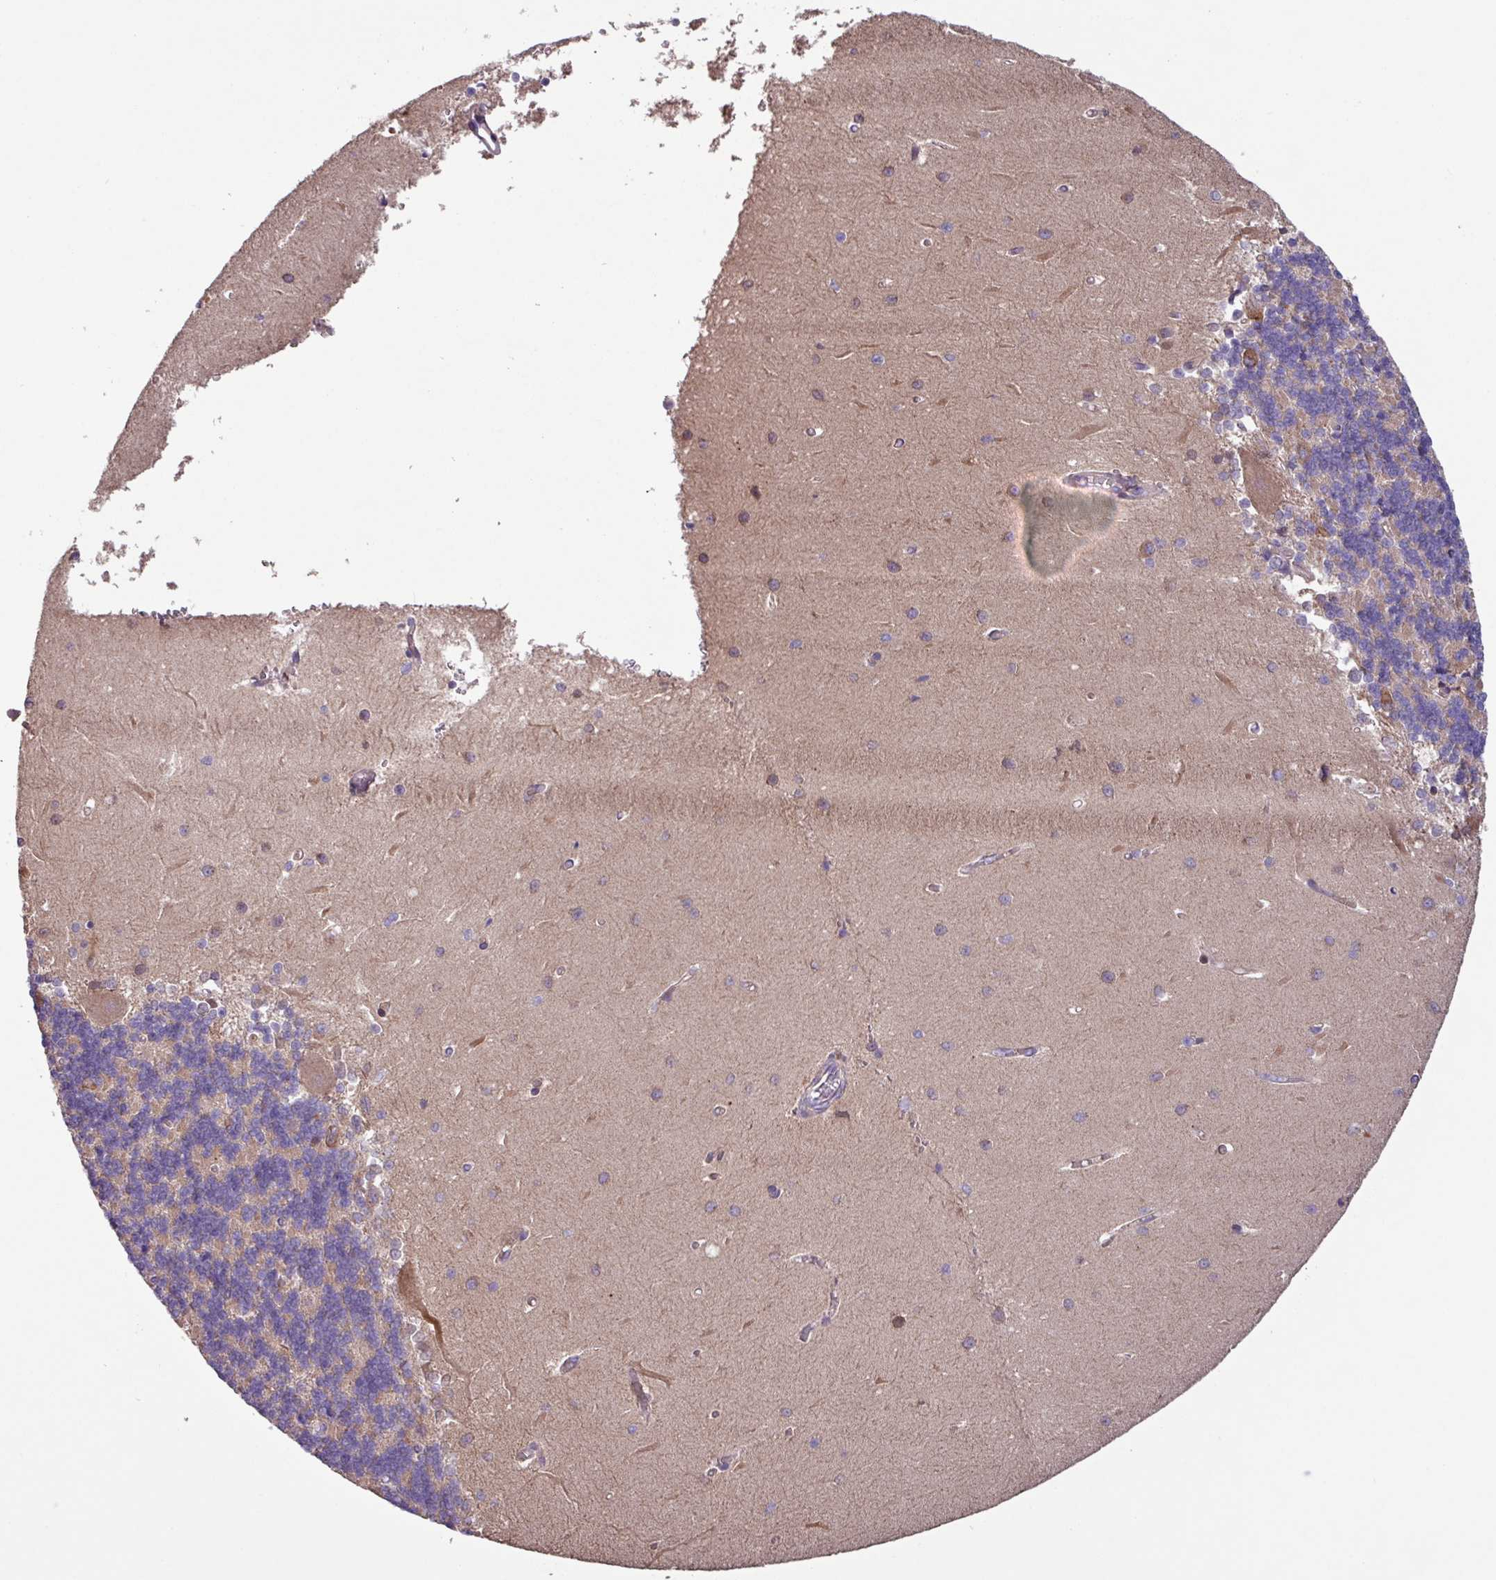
{"staining": {"intensity": "negative", "quantity": "none", "location": "none"}, "tissue": "cerebellum", "cell_type": "Cells in granular layer", "image_type": "normal", "snomed": [{"axis": "morphology", "description": "Normal tissue, NOS"}, {"axis": "topography", "description": "Cerebellum"}], "caption": "DAB (3,3'-diaminobenzidine) immunohistochemical staining of unremarkable cerebellum reveals no significant staining in cells in granular layer. (DAB (3,3'-diaminobenzidine) immunohistochemistry (IHC), high magnification).", "gene": "PTPRQ", "patient": {"sex": "male", "age": 37}}